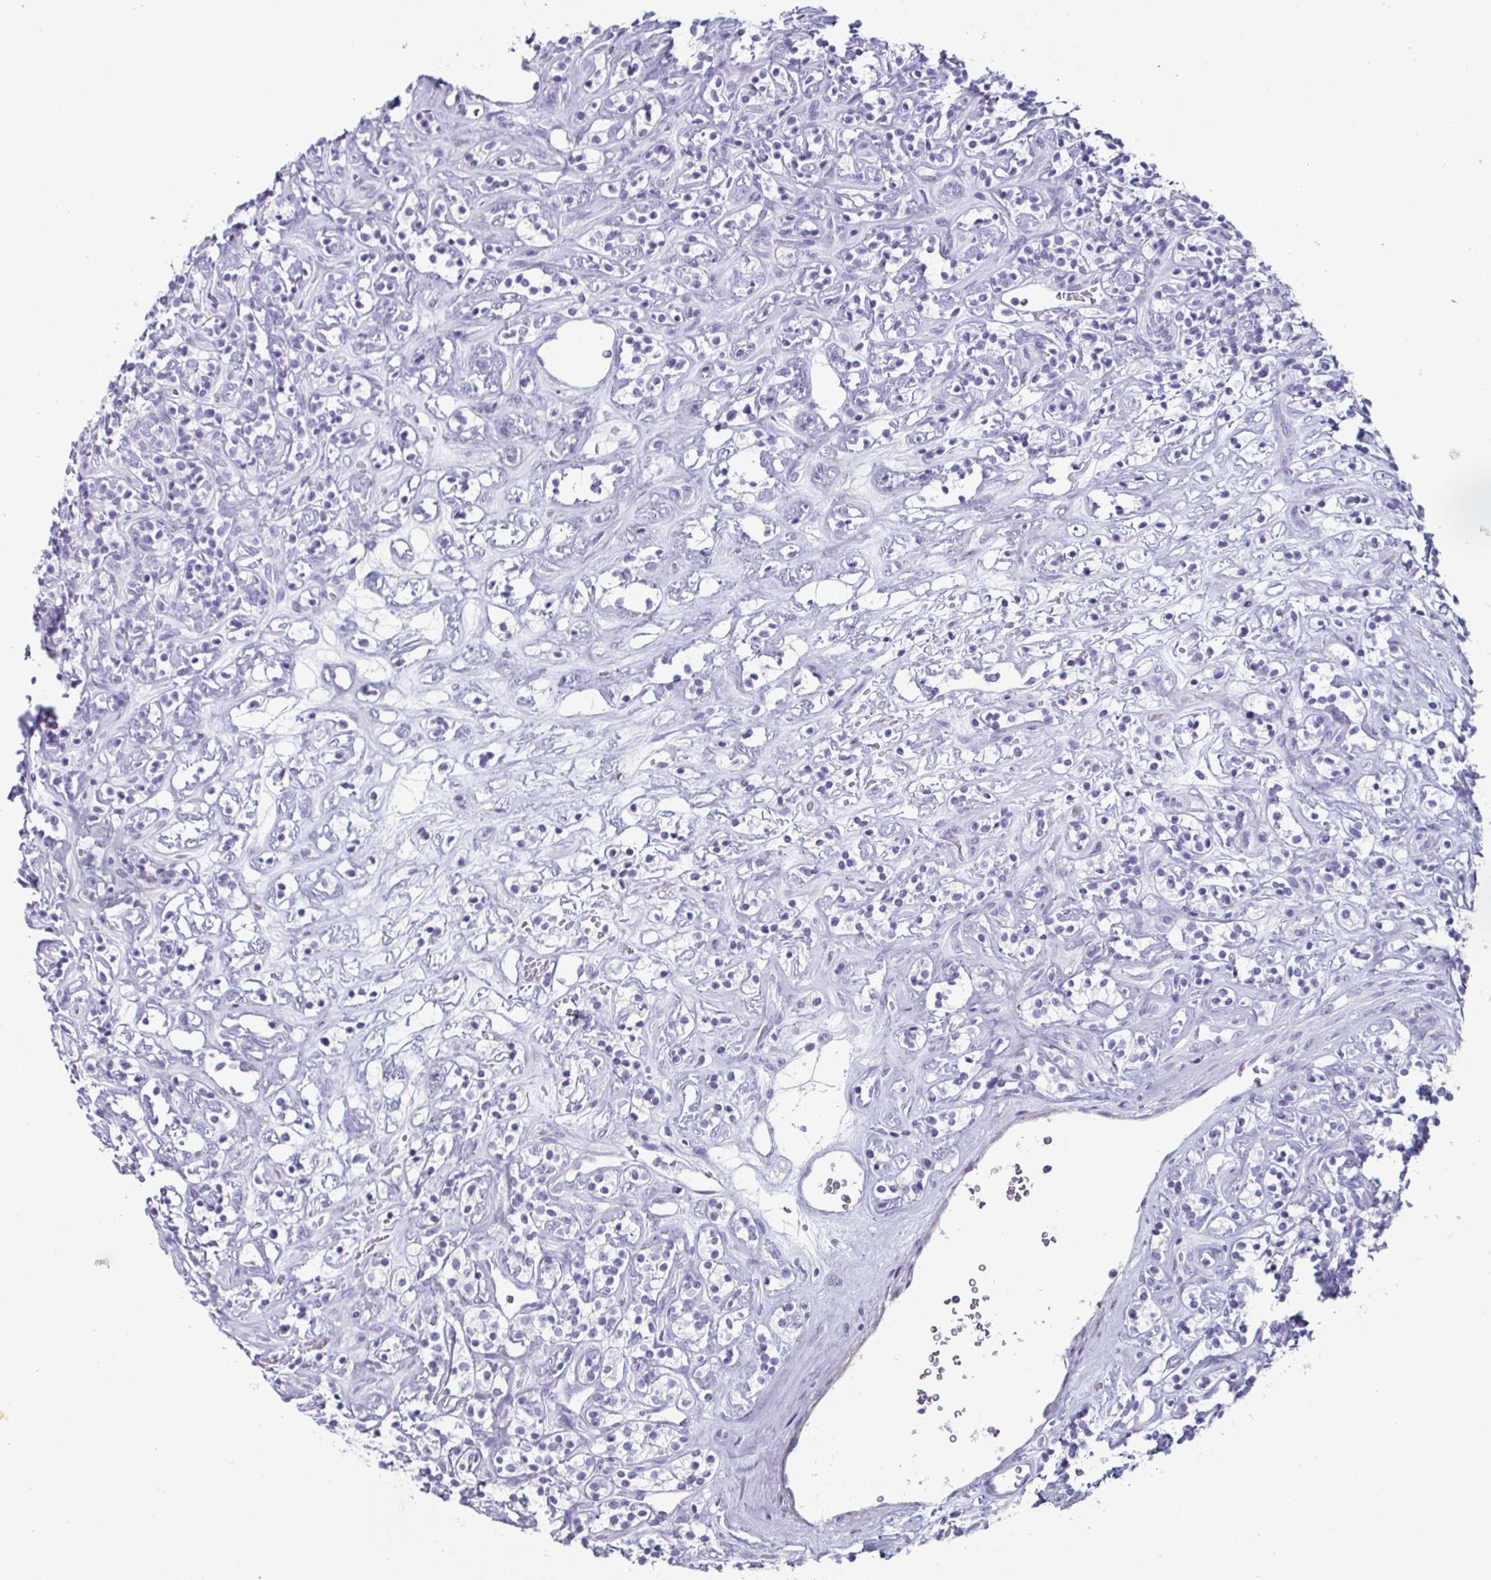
{"staining": {"intensity": "negative", "quantity": "none", "location": "none"}, "tissue": "renal cancer", "cell_type": "Tumor cells", "image_type": "cancer", "snomed": [{"axis": "morphology", "description": "Adenocarcinoma, NOS"}, {"axis": "topography", "description": "Kidney"}], "caption": "IHC of human renal adenocarcinoma shows no expression in tumor cells.", "gene": "CREG2", "patient": {"sex": "male", "age": 77}}